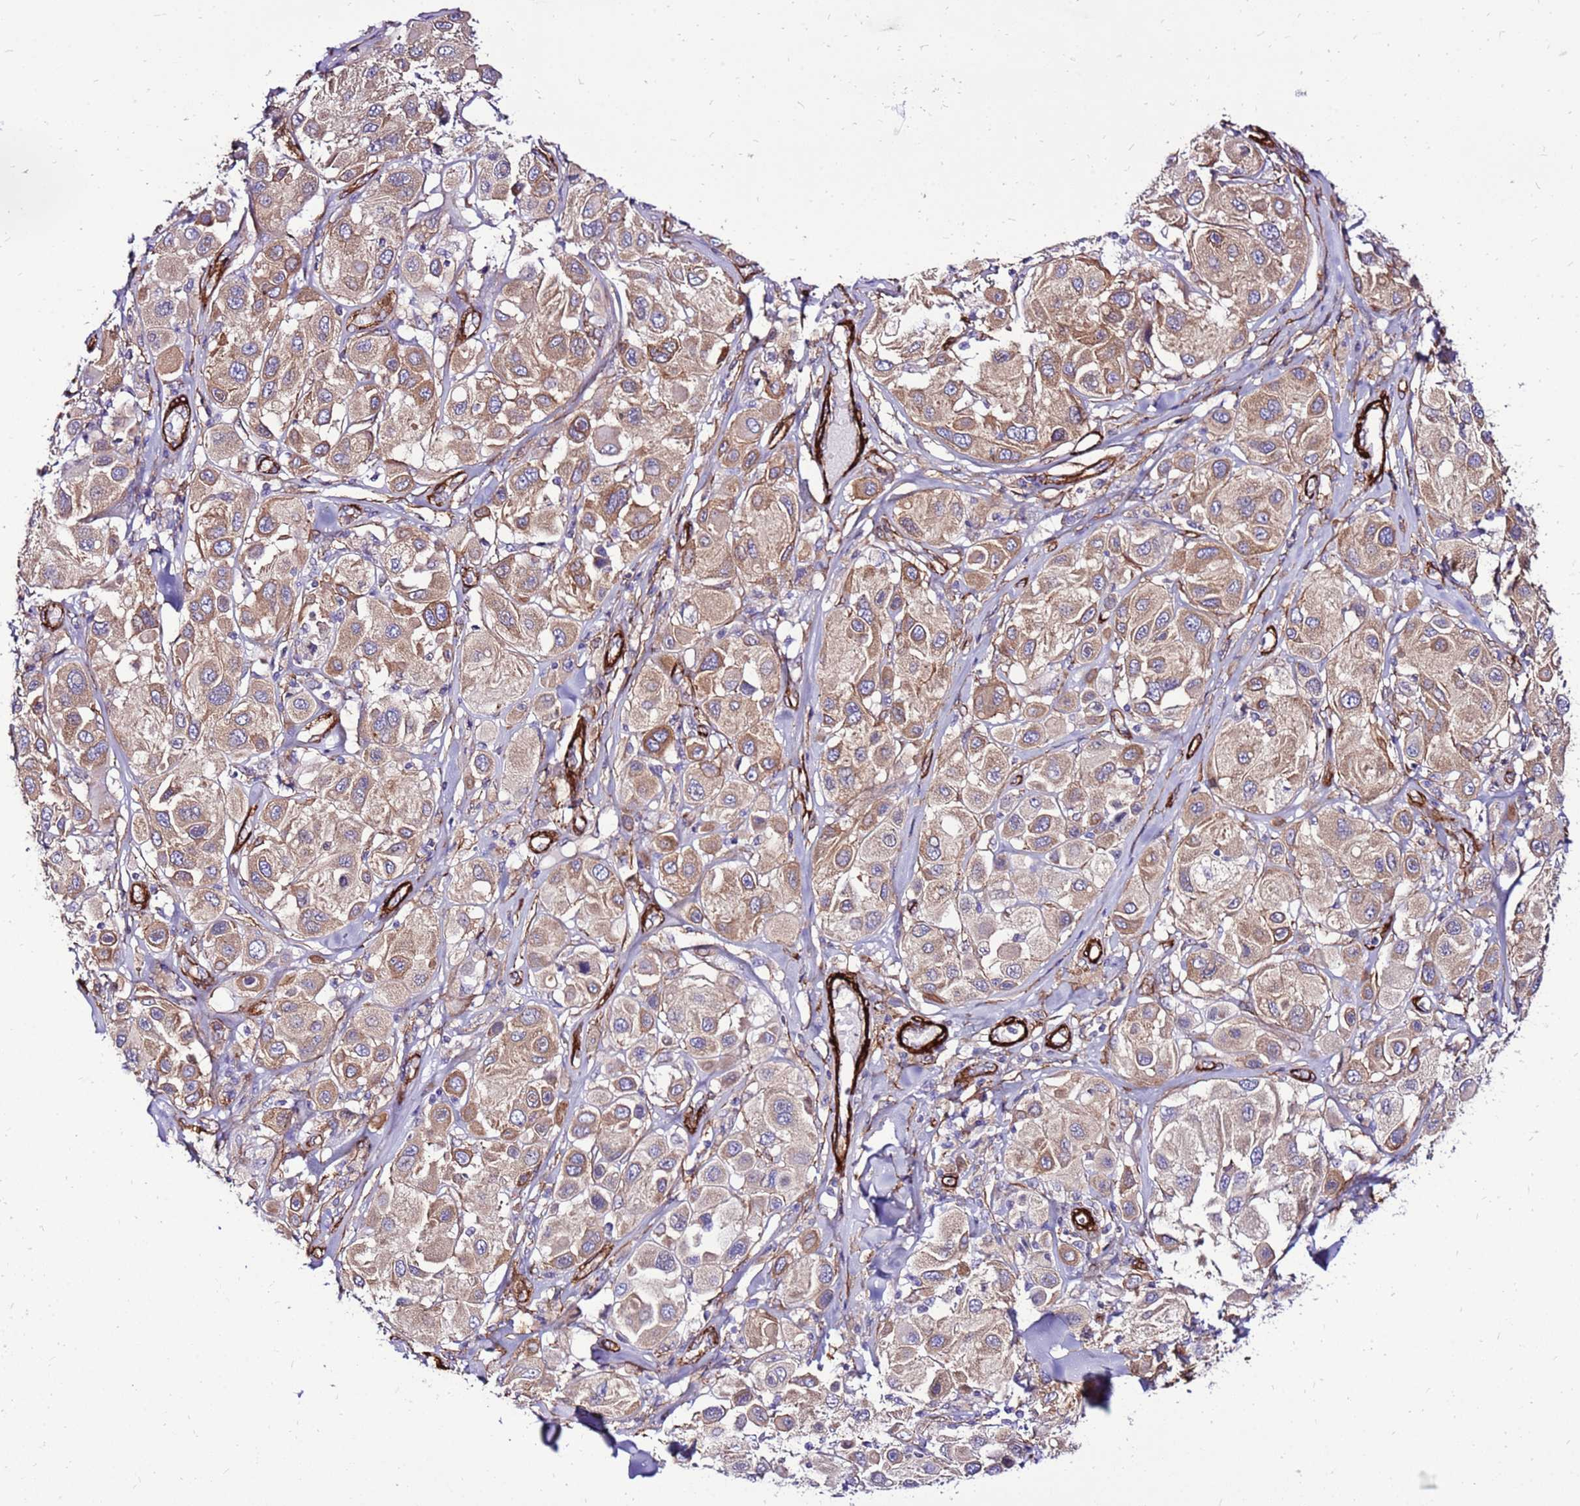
{"staining": {"intensity": "weak", "quantity": ">75%", "location": "cytoplasmic/membranous"}, "tissue": "melanoma", "cell_type": "Tumor cells", "image_type": "cancer", "snomed": [{"axis": "morphology", "description": "Malignant melanoma, Metastatic site"}, {"axis": "topography", "description": "Skin"}], "caption": "Immunohistochemistry of human melanoma exhibits low levels of weak cytoplasmic/membranous positivity in about >75% of tumor cells.", "gene": "EI24", "patient": {"sex": "male", "age": 41}}